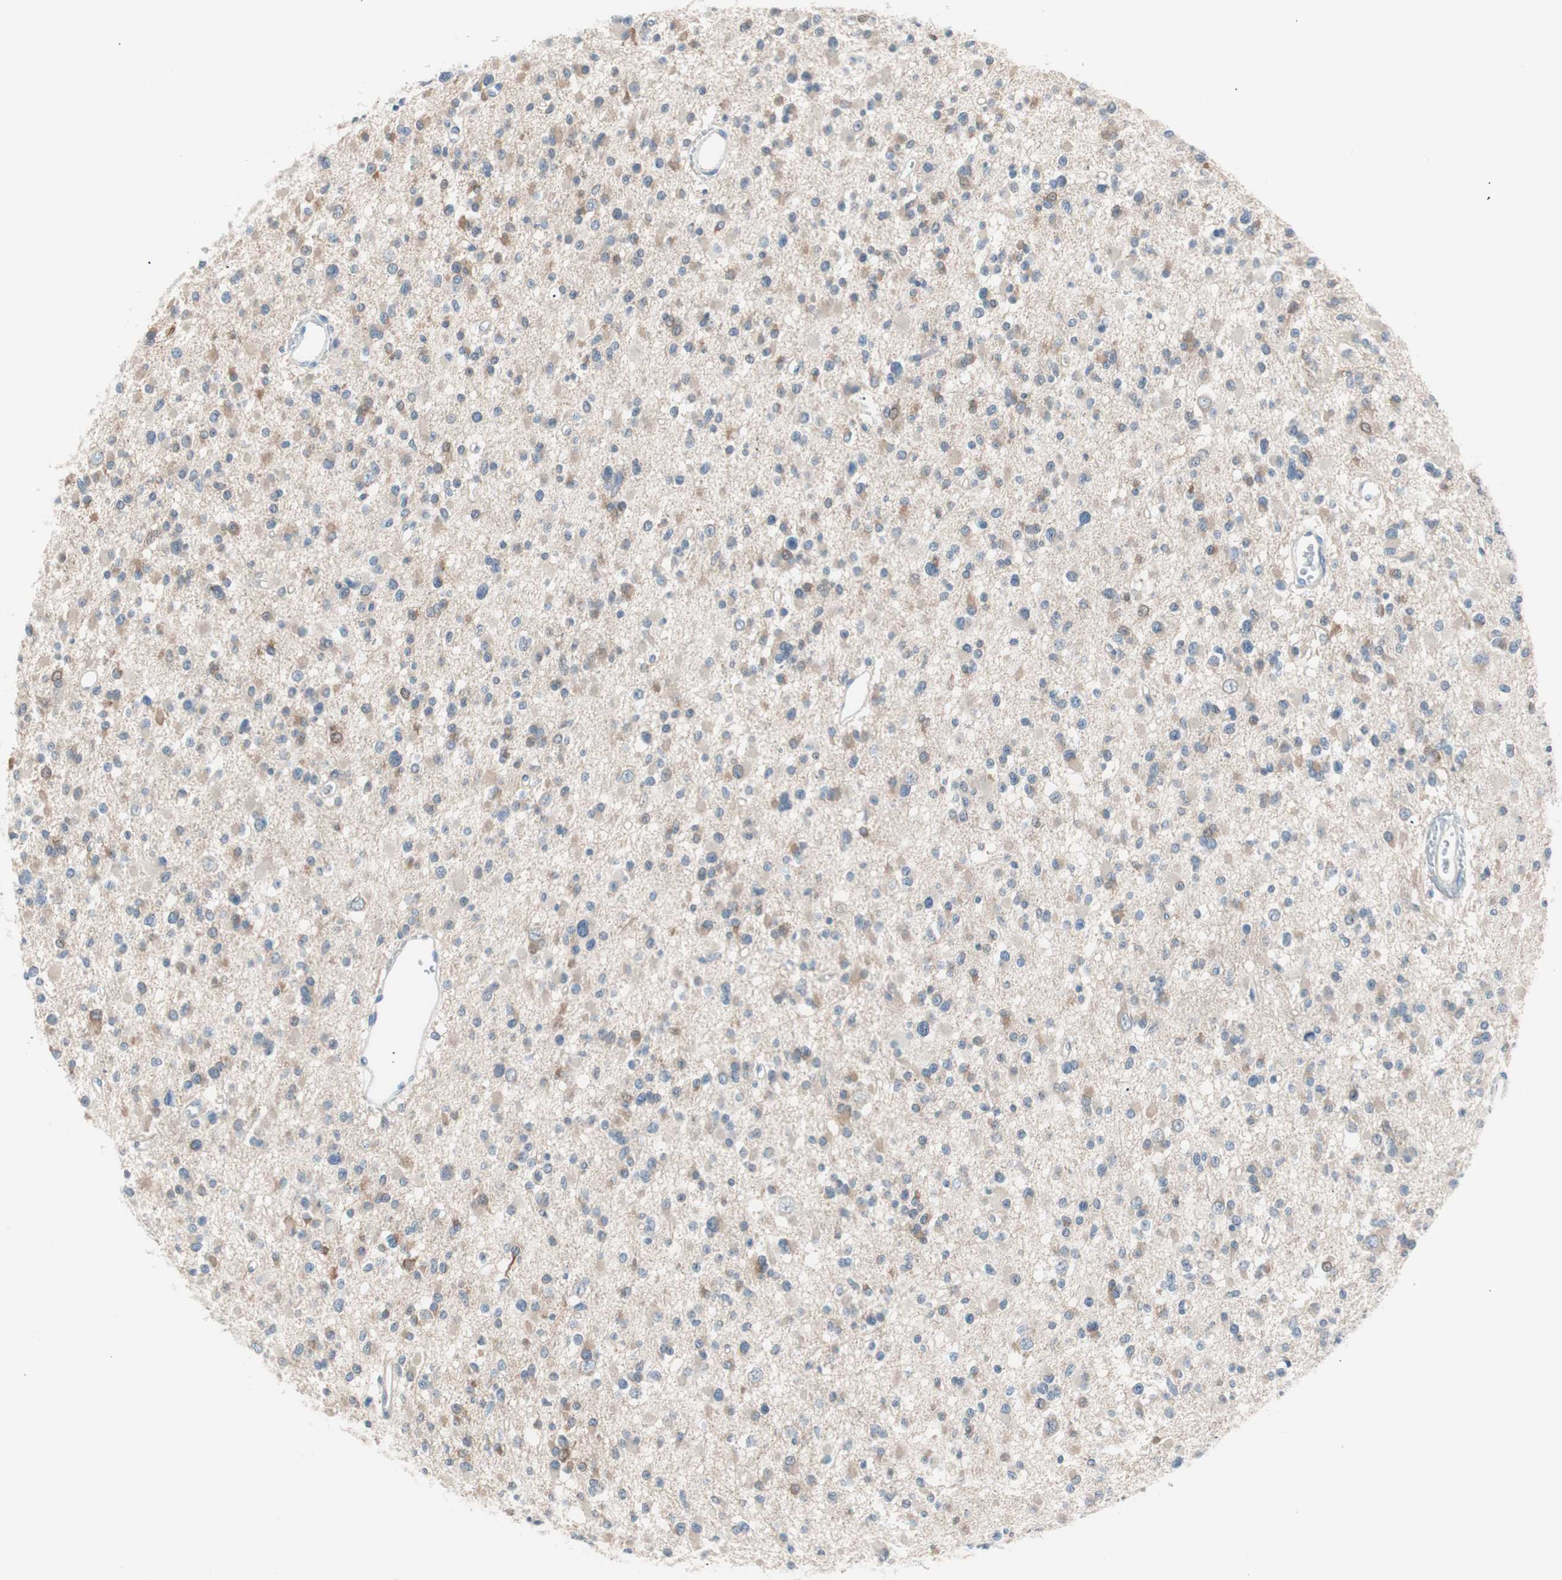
{"staining": {"intensity": "weak", "quantity": "25%-75%", "location": "cytoplasmic/membranous"}, "tissue": "glioma", "cell_type": "Tumor cells", "image_type": "cancer", "snomed": [{"axis": "morphology", "description": "Glioma, malignant, Low grade"}, {"axis": "topography", "description": "Brain"}], "caption": "The photomicrograph exhibits a brown stain indicating the presence of a protein in the cytoplasmic/membranous of tumor cells in glioma.", "gene": "VIL1", "patient": {"sex": "female", "age": 22}}